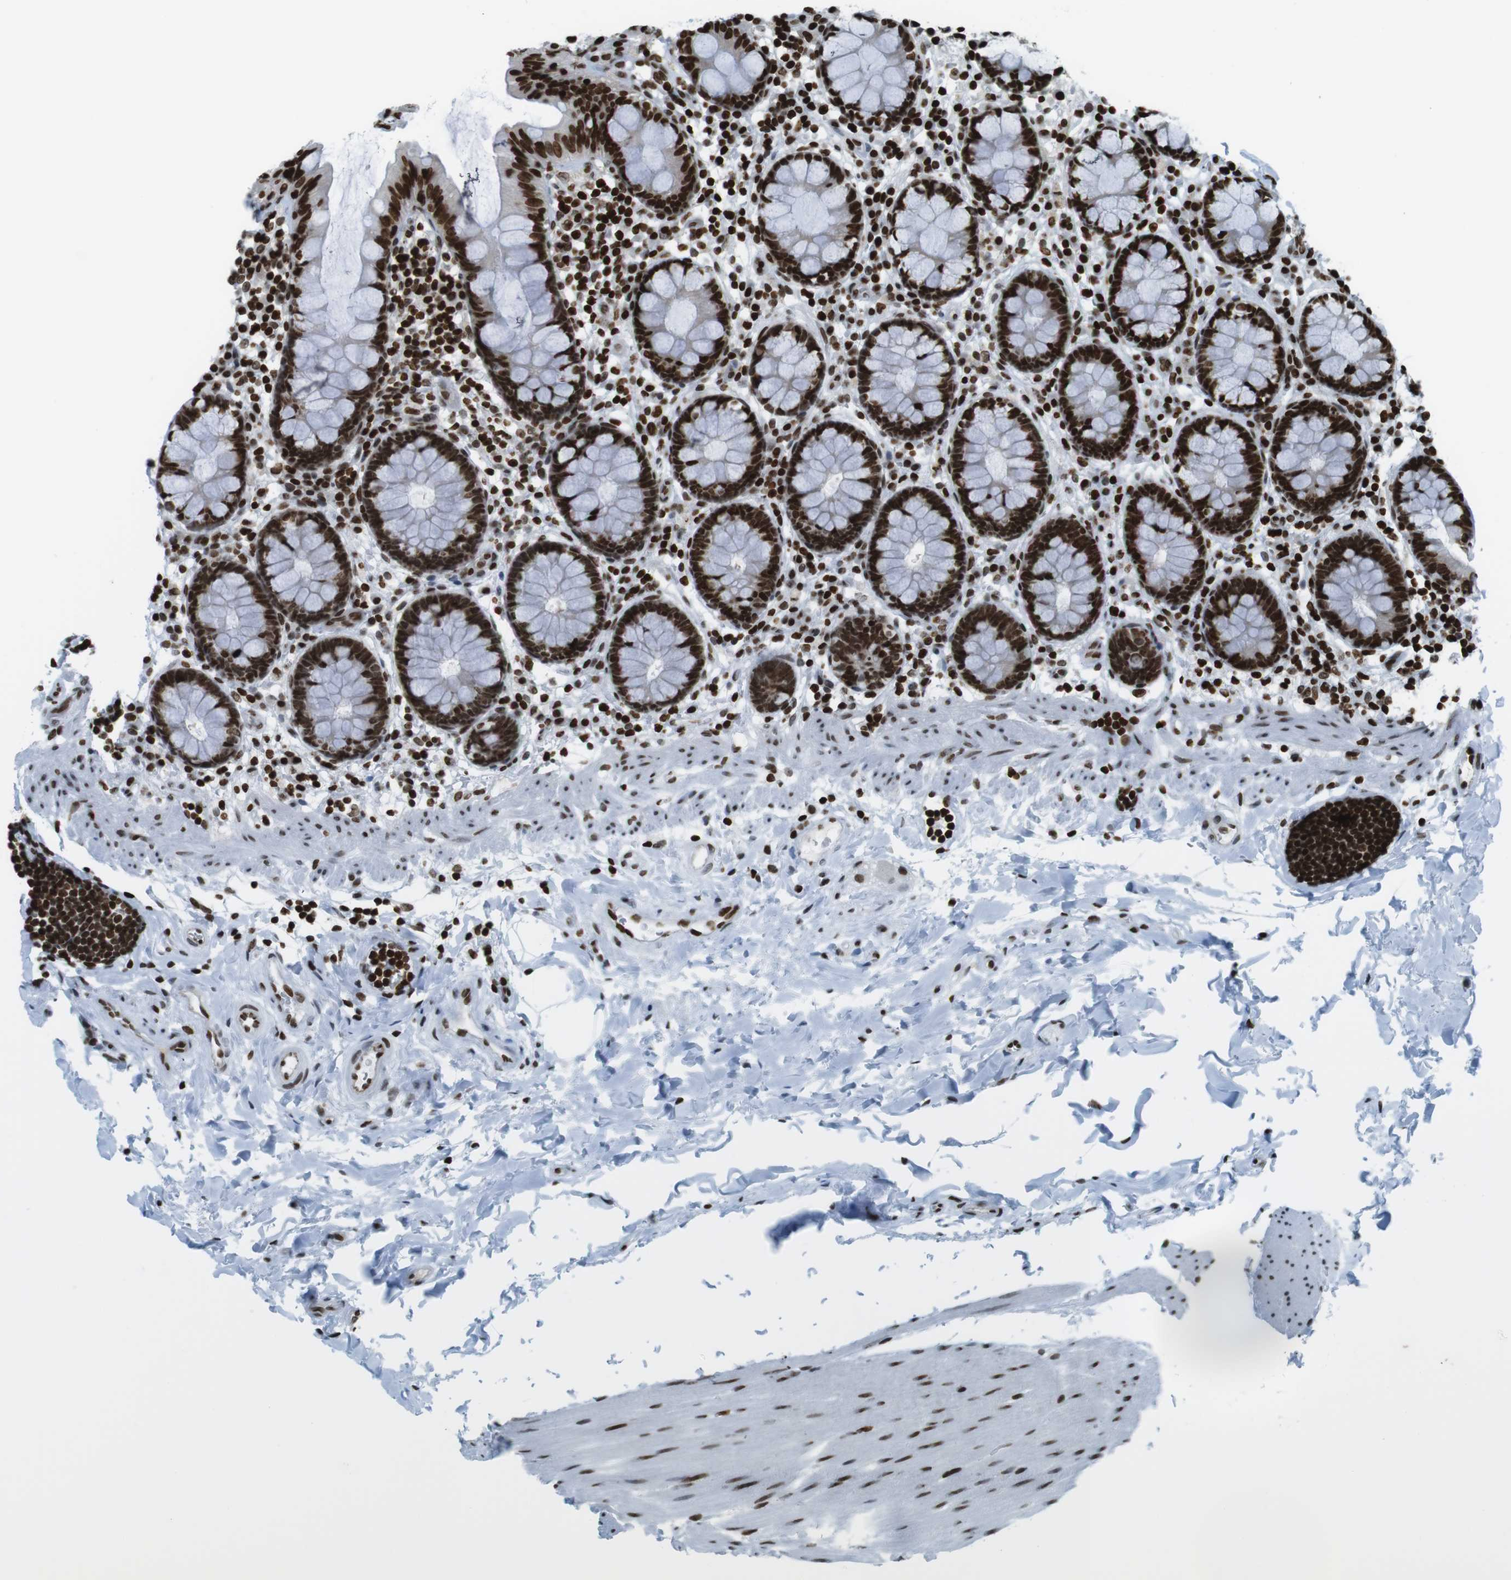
{"staining": {"intensity": "moderate", "quantity": ">75%", "location": "nuclear"}, "tissue": "colon", "cell_type": "Endothelial cells", "image_type": "normal", "snomed": [{"axis": "morphology", "description": "Normal tissue, NOS"}, {"axis": "topography", "description": "Colon"}], "caption": "An immunohistochemistry (IHC) image of normal tissue is shown. Protein staining in brown labels moderate nuclear positivity in colon within endothelial cells.", "gene": "H2AC8", "patient": {"sex": "female", "age": 80}}